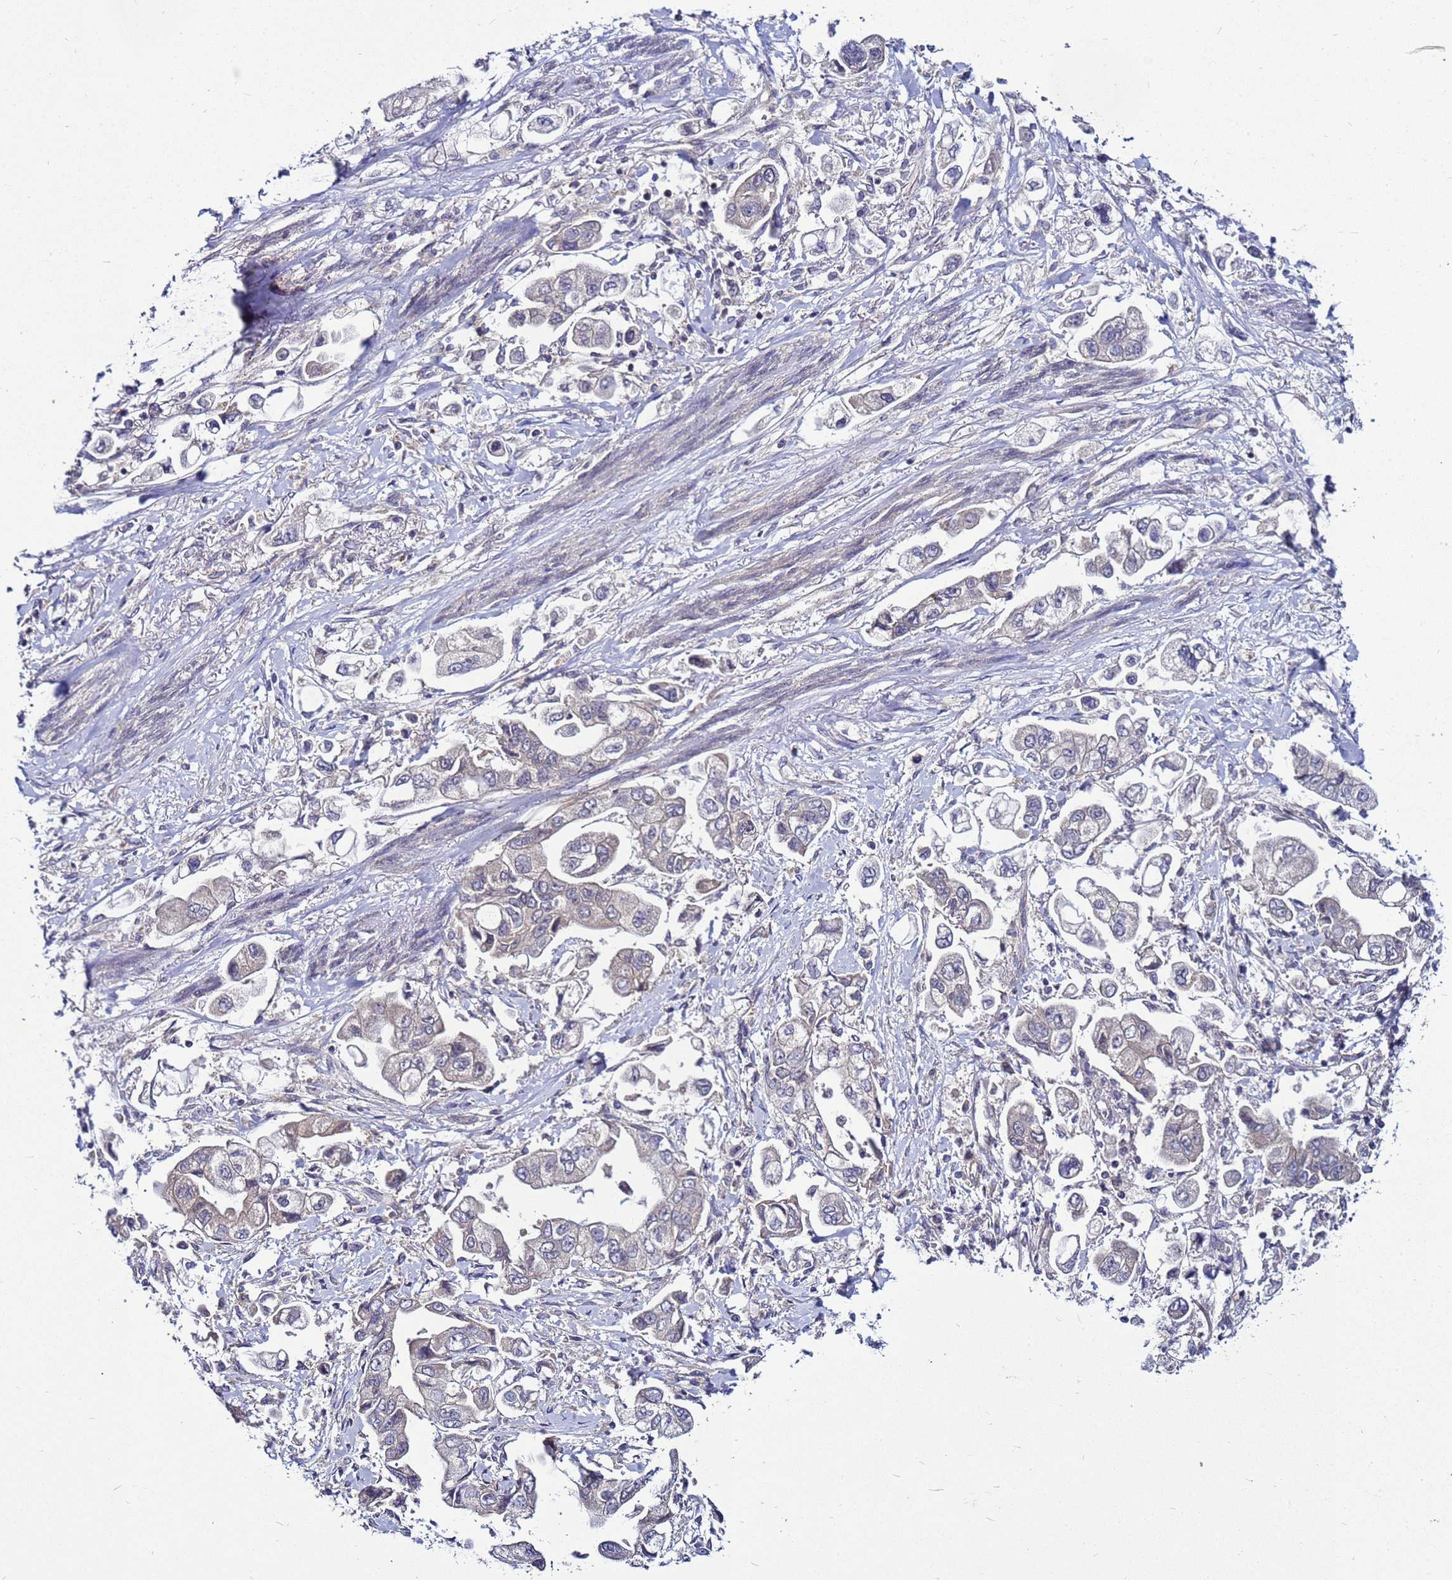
{"staining": {"intensity": "negative", "quantity": "none", "location": "none"}, "tissue": "stomach cancer", "cell_type": "Tumor cells", "image_type": "cancer", "snomed": [{"axis": "morphology", "description": "Adenocarcinoma, NOS"}, {"axis": "topography", "description": "Stomach"}], "caption": "An immunohistochemistry (IHC) image of stomach cancer is shown. There is no staining in tumor cells of stomach cancer.", "gene": "SAT1", "patient": {"sex": "male", "age": 62}}